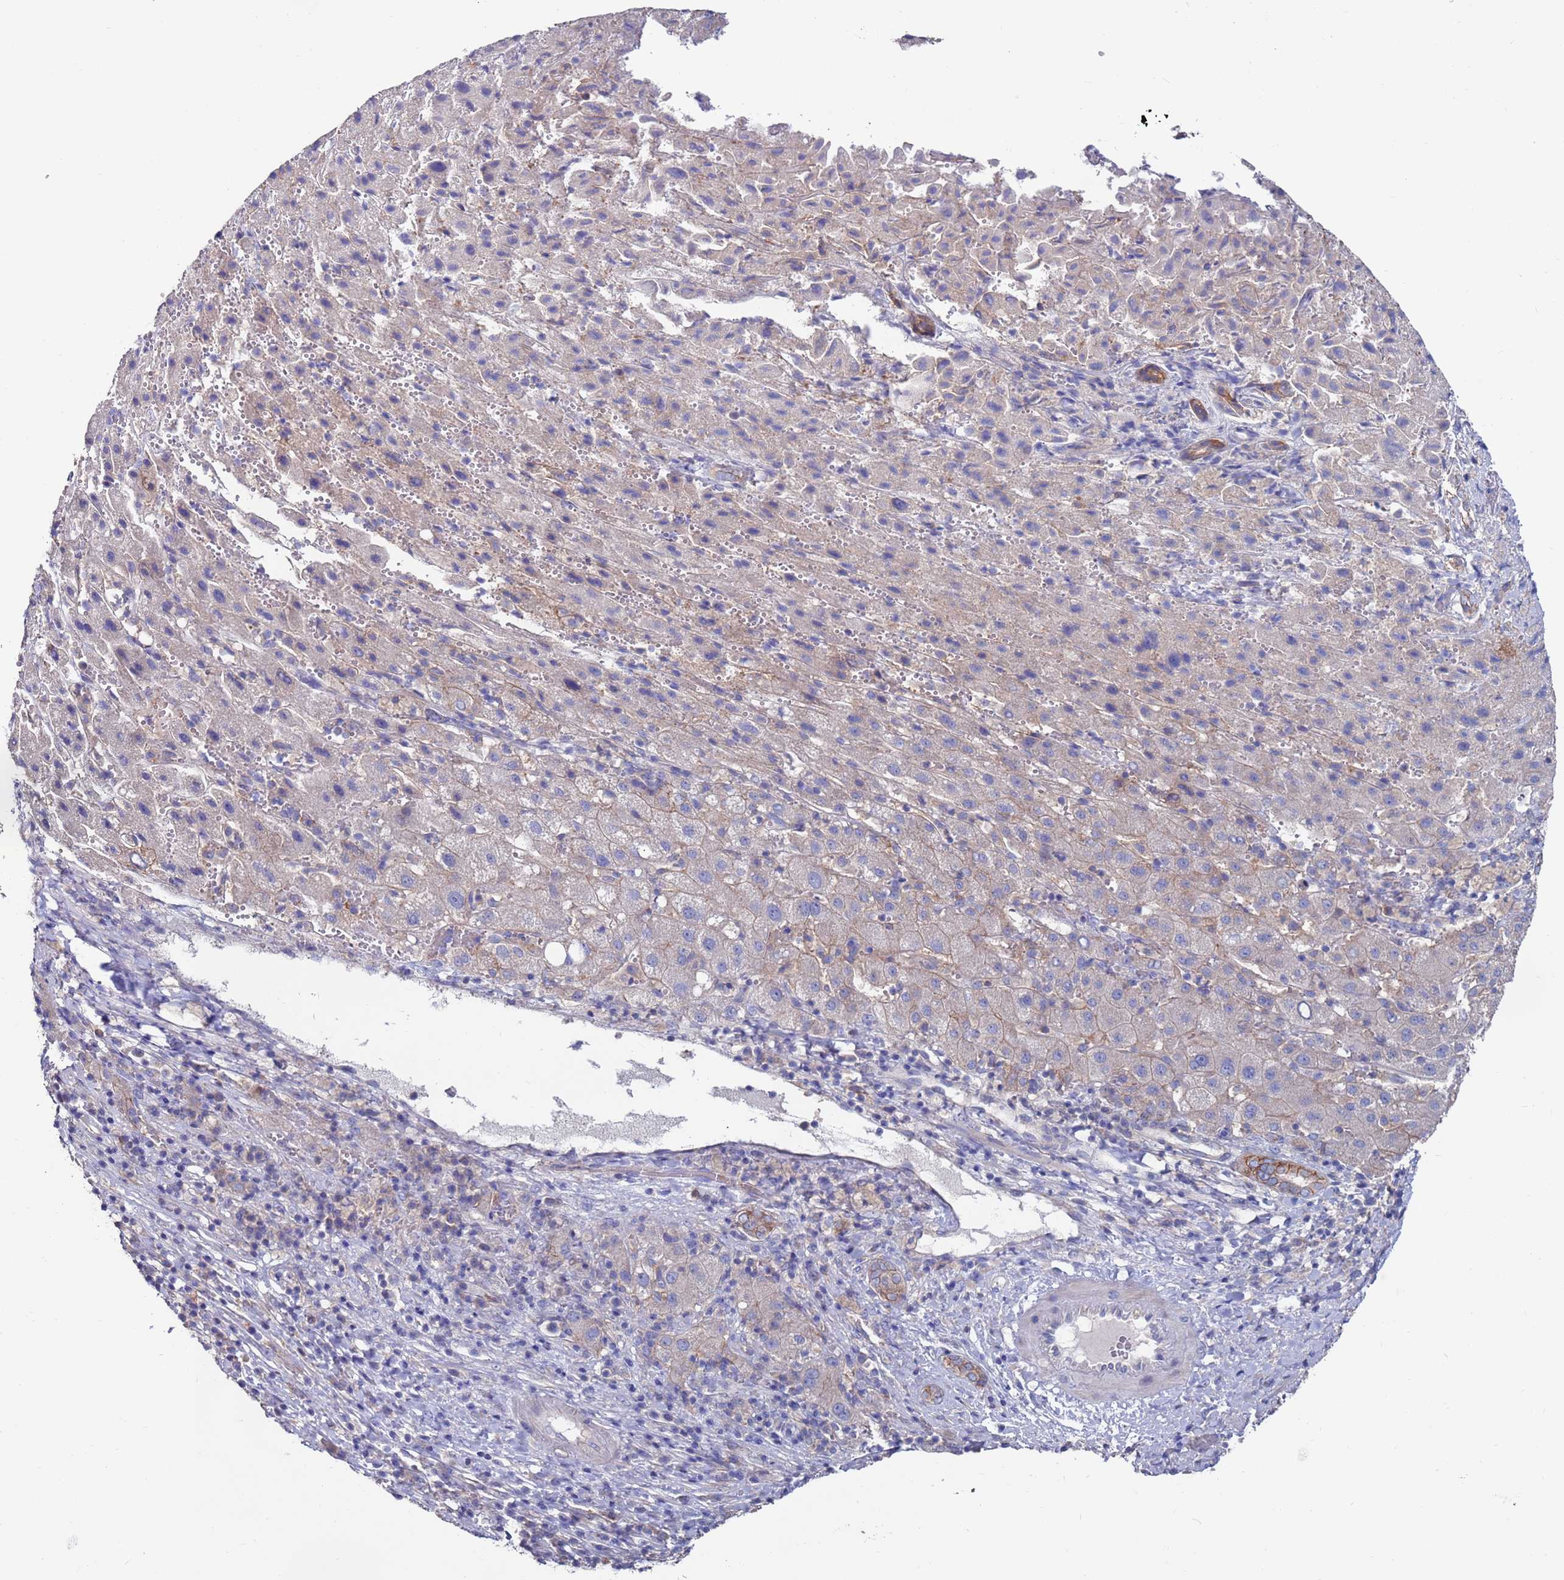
{"staining": {"intensity": "moderate", "quantity": "25%-75%", "location": "cytoplasmic/membranous"}, "tissue": "liver cancer", "cell_type": "Tumor cells", "image_type": "cancer", "snomed": [{"axis": "morphology", "description": "Carcinoma, Hepatocellular, NOS"}, {"axis": "topography", "description": "Liver"}], "caption": "Immunohistochemistry (IHC) image of human liver hepatocellular carcinoma stained for a protein (brown), which demonstrates medium levels of moderate cytoplasmic/membranous expression in approximately 25%-75% of tumor cells.", "gene": "KRTCAP3", "patient": {"sex": "female", "age": 58}}